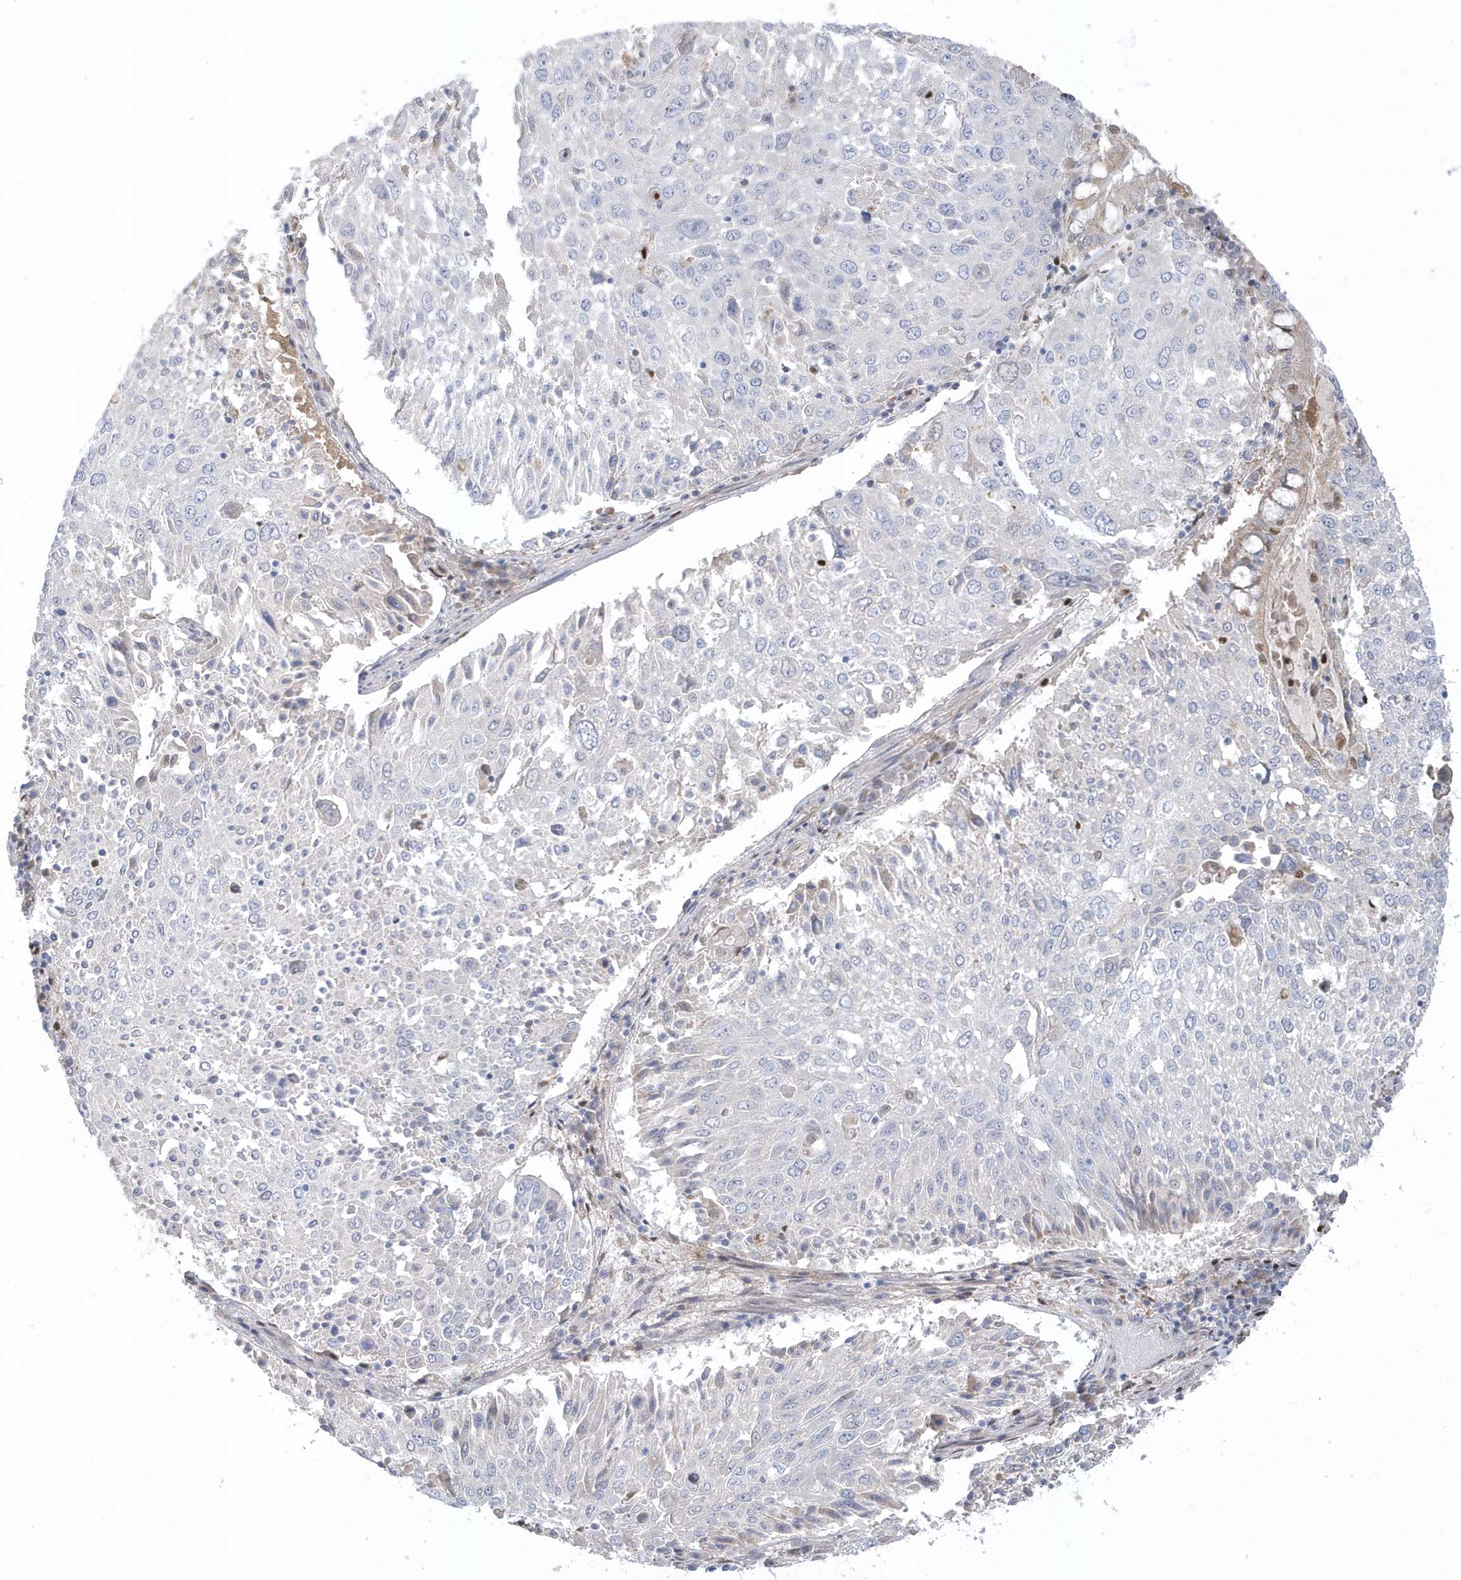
{"staining": {"intensity": "negative", "quantity": "none", "location": "none"}, "tissue": "lung cancer", "cell_type": "Tumor cells", "image_type": "cancer", "snomed": [{"axis": "morphology", "description": "Squamous cell carcinoma, NOS"}, {"axis": "topography", "description": "Lung"}], "caption": "Tumor cells show no significant protein staining in lung squamous cell carcinoma. Brightfield microscopy of IHC stained with DAB (3,3'-diaminobenzidine) (brown) and hematoxylin (blue), captured at high magnification.", "gene": "GTPBP6", "patient": {"sex": "male", "age": 65}}